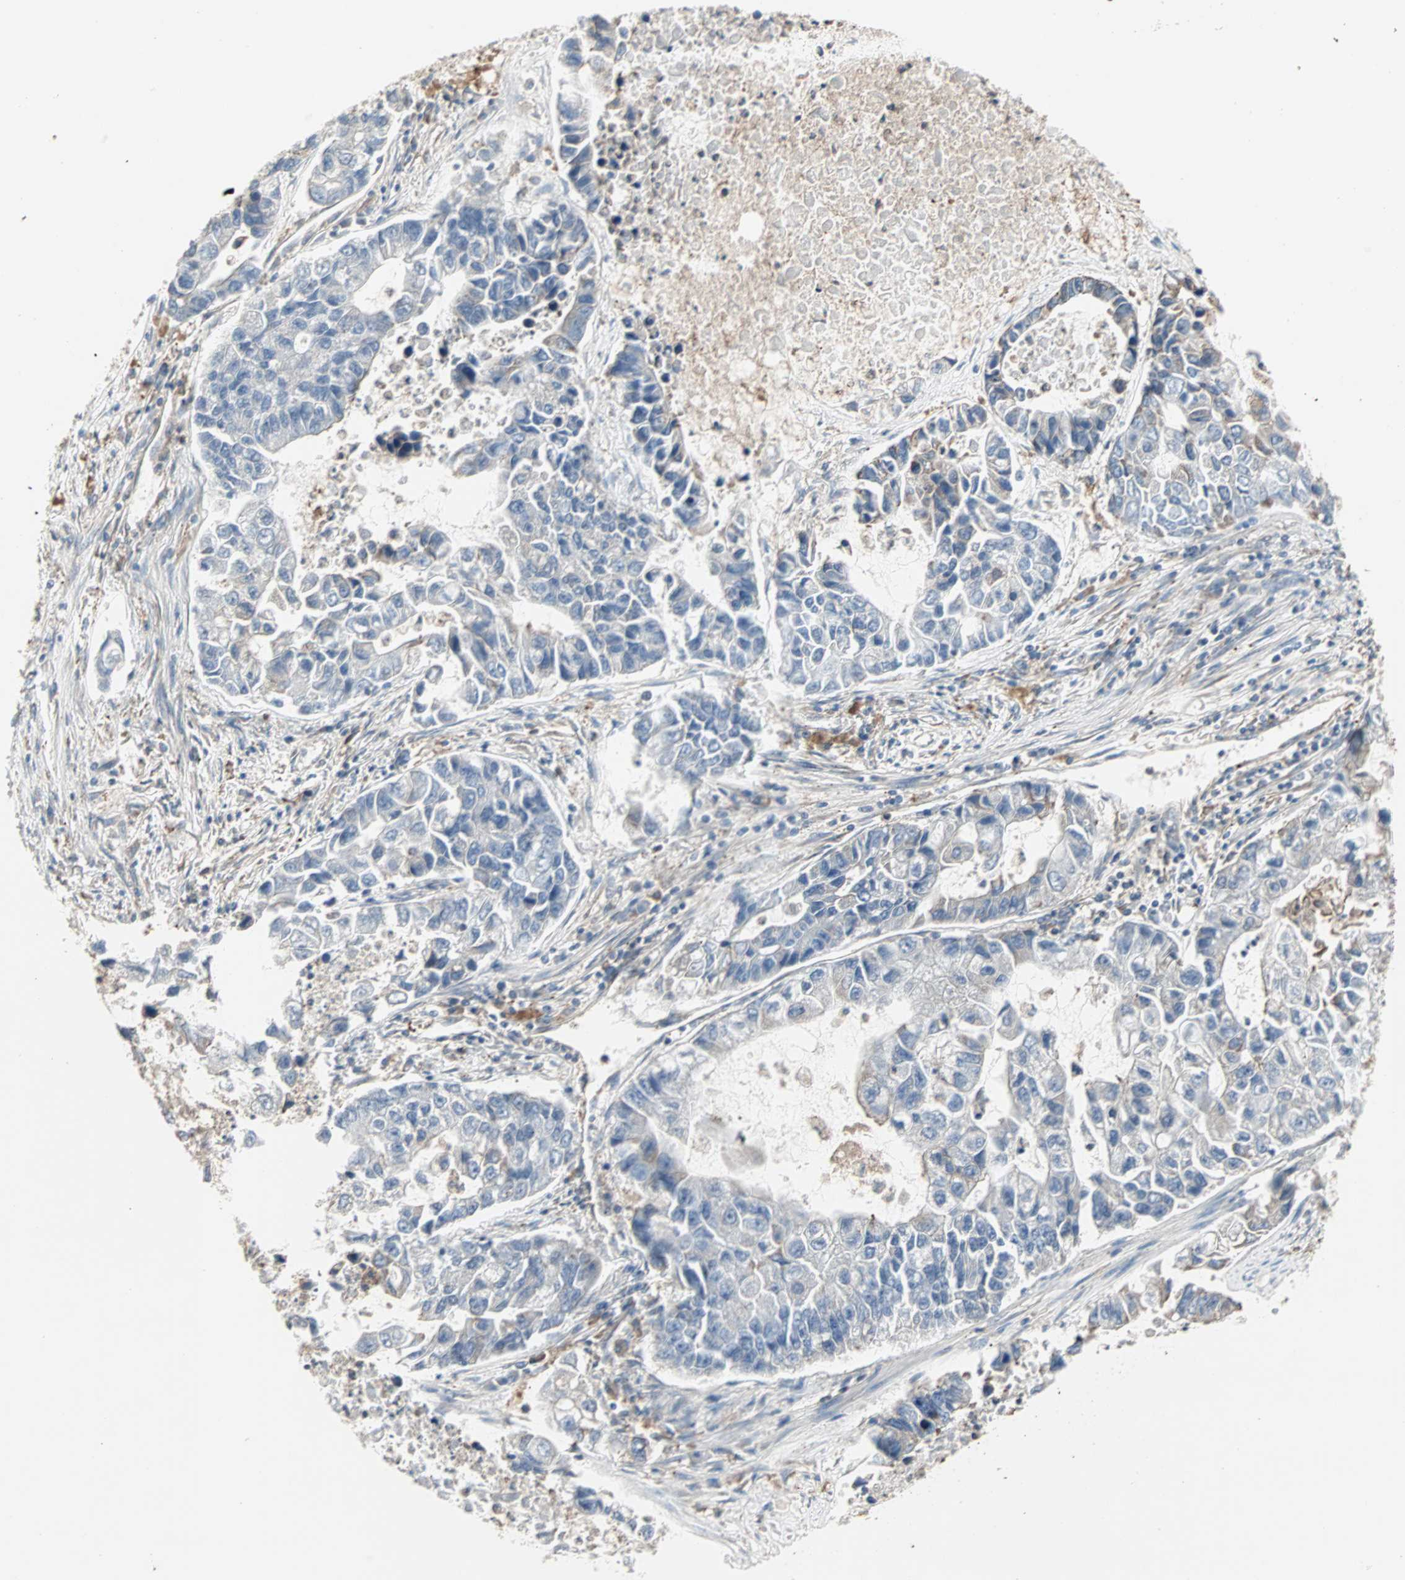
{"staining": {"intensity": "weak", "quantity": "<25%", "location": "cytoplasmic/membranous"}, "tissue": "lung cancer", "cell_type": "Tumor cells", "image_type": "cancer", "snomed": [{"axis": "morphology", "description": "Adenocarcinoma, NOS"}, {"axis": "topography", "description": "Lung"}], "caption": "Immunohistochemical staining of lung cancer exhibits no significant positivity in tumor cells.", "gene": "GNAI2", "patient": {"sex": "female", "age": 51}}